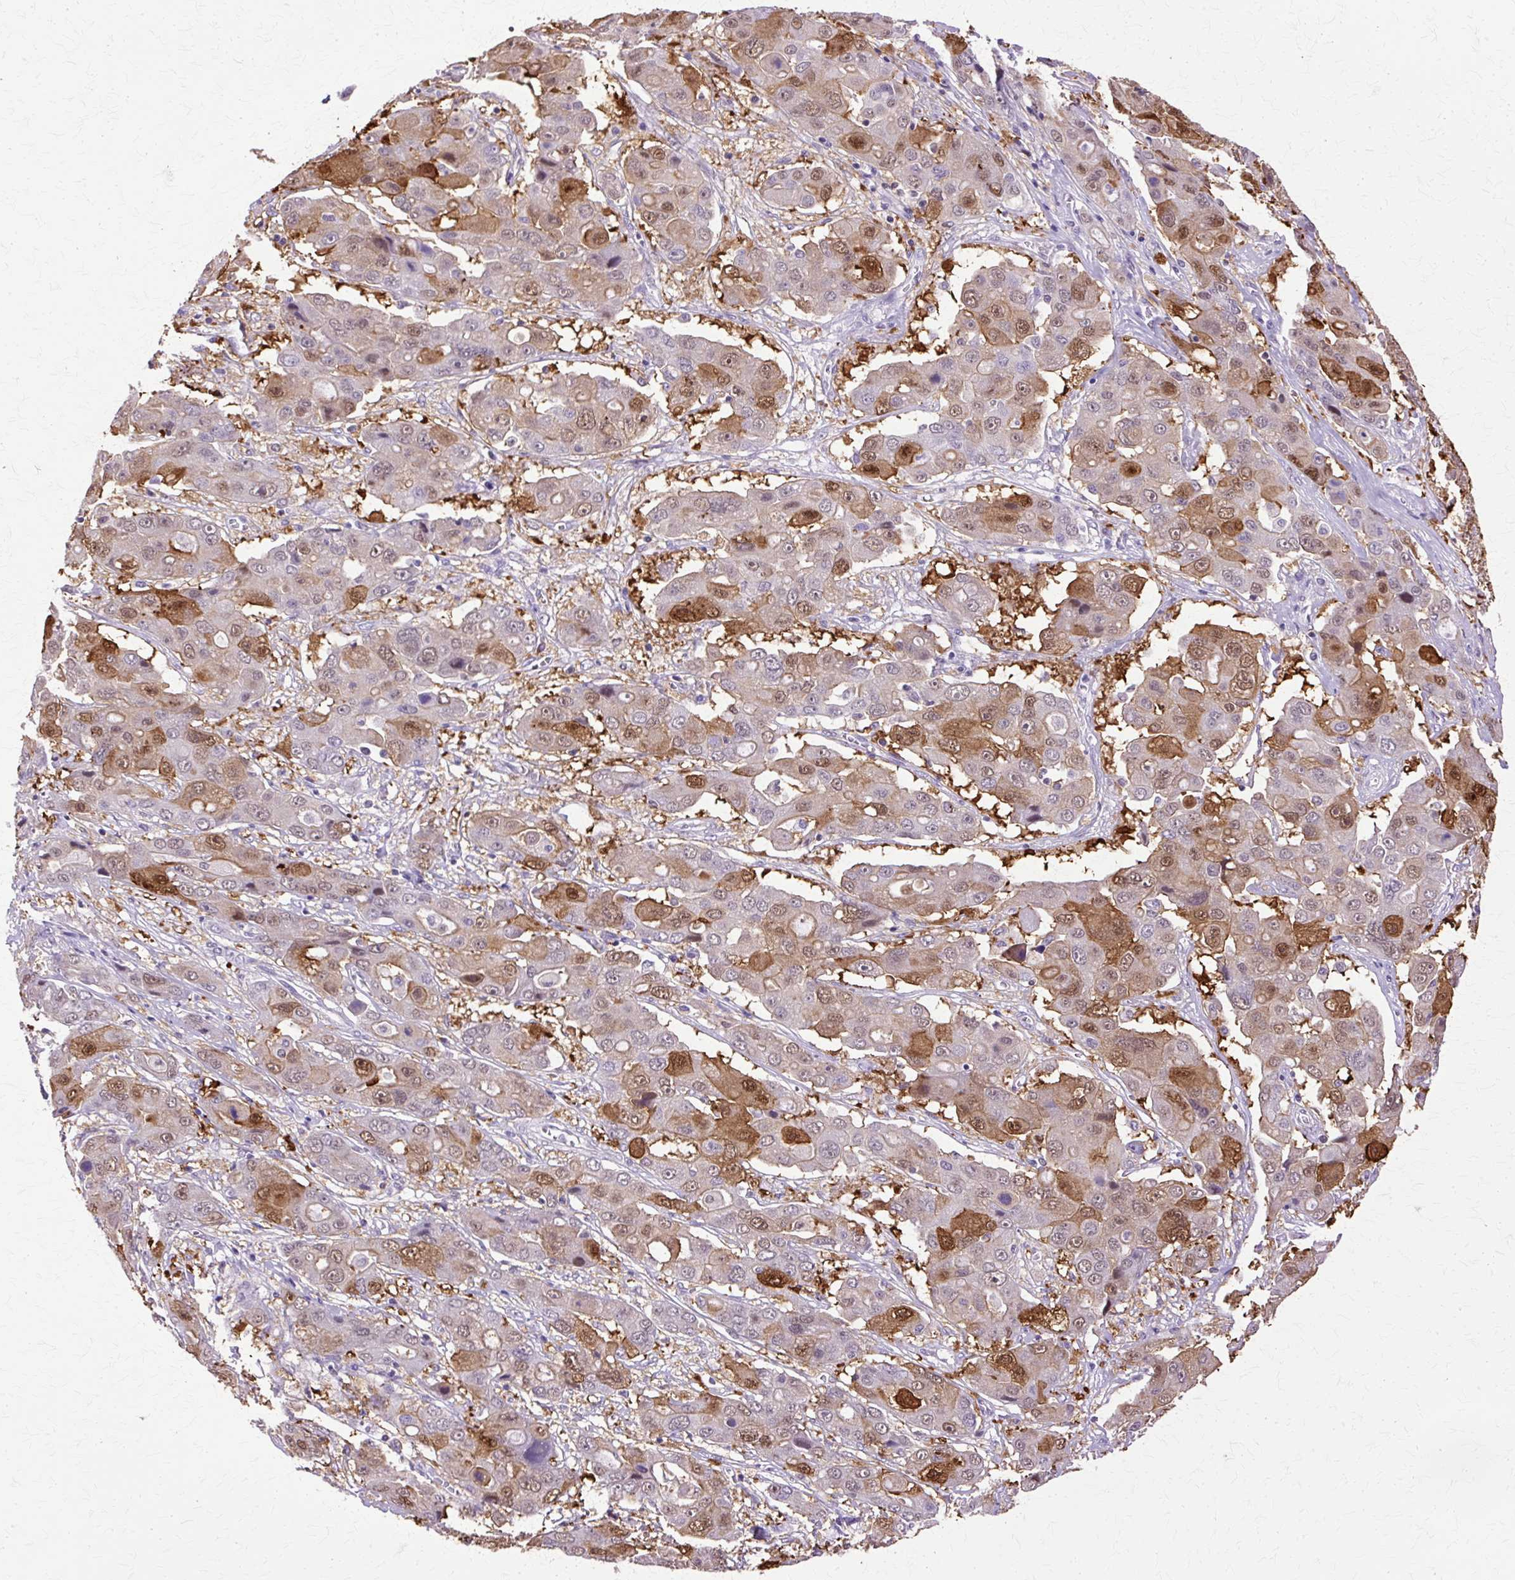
{"staining": {"intensity": "moderate", "quantity": "25%-75%", "location": "cytoplasmic/membranous,nuclear"}, "tissue": "liver cancer", "cell_type": "Tumor cells", "image_type": "cancer", "snomed": [{"axis": "morphology", "description": "Cholangiocarcinoma"}, {"axis": "topography", "description": "Liver"}], "caption": "Liver cholangiocarcinoma stained for a protein reveals moderate cytoplasmic/membranous and nuclear positivity in tumor cells. The staining was performed using DAB, with brown indicating positive protein expression. Nuclei are stained blue with hematoxylin.", "gene": "HSPA8", "patient": {"sex": "male", "age": 67}}